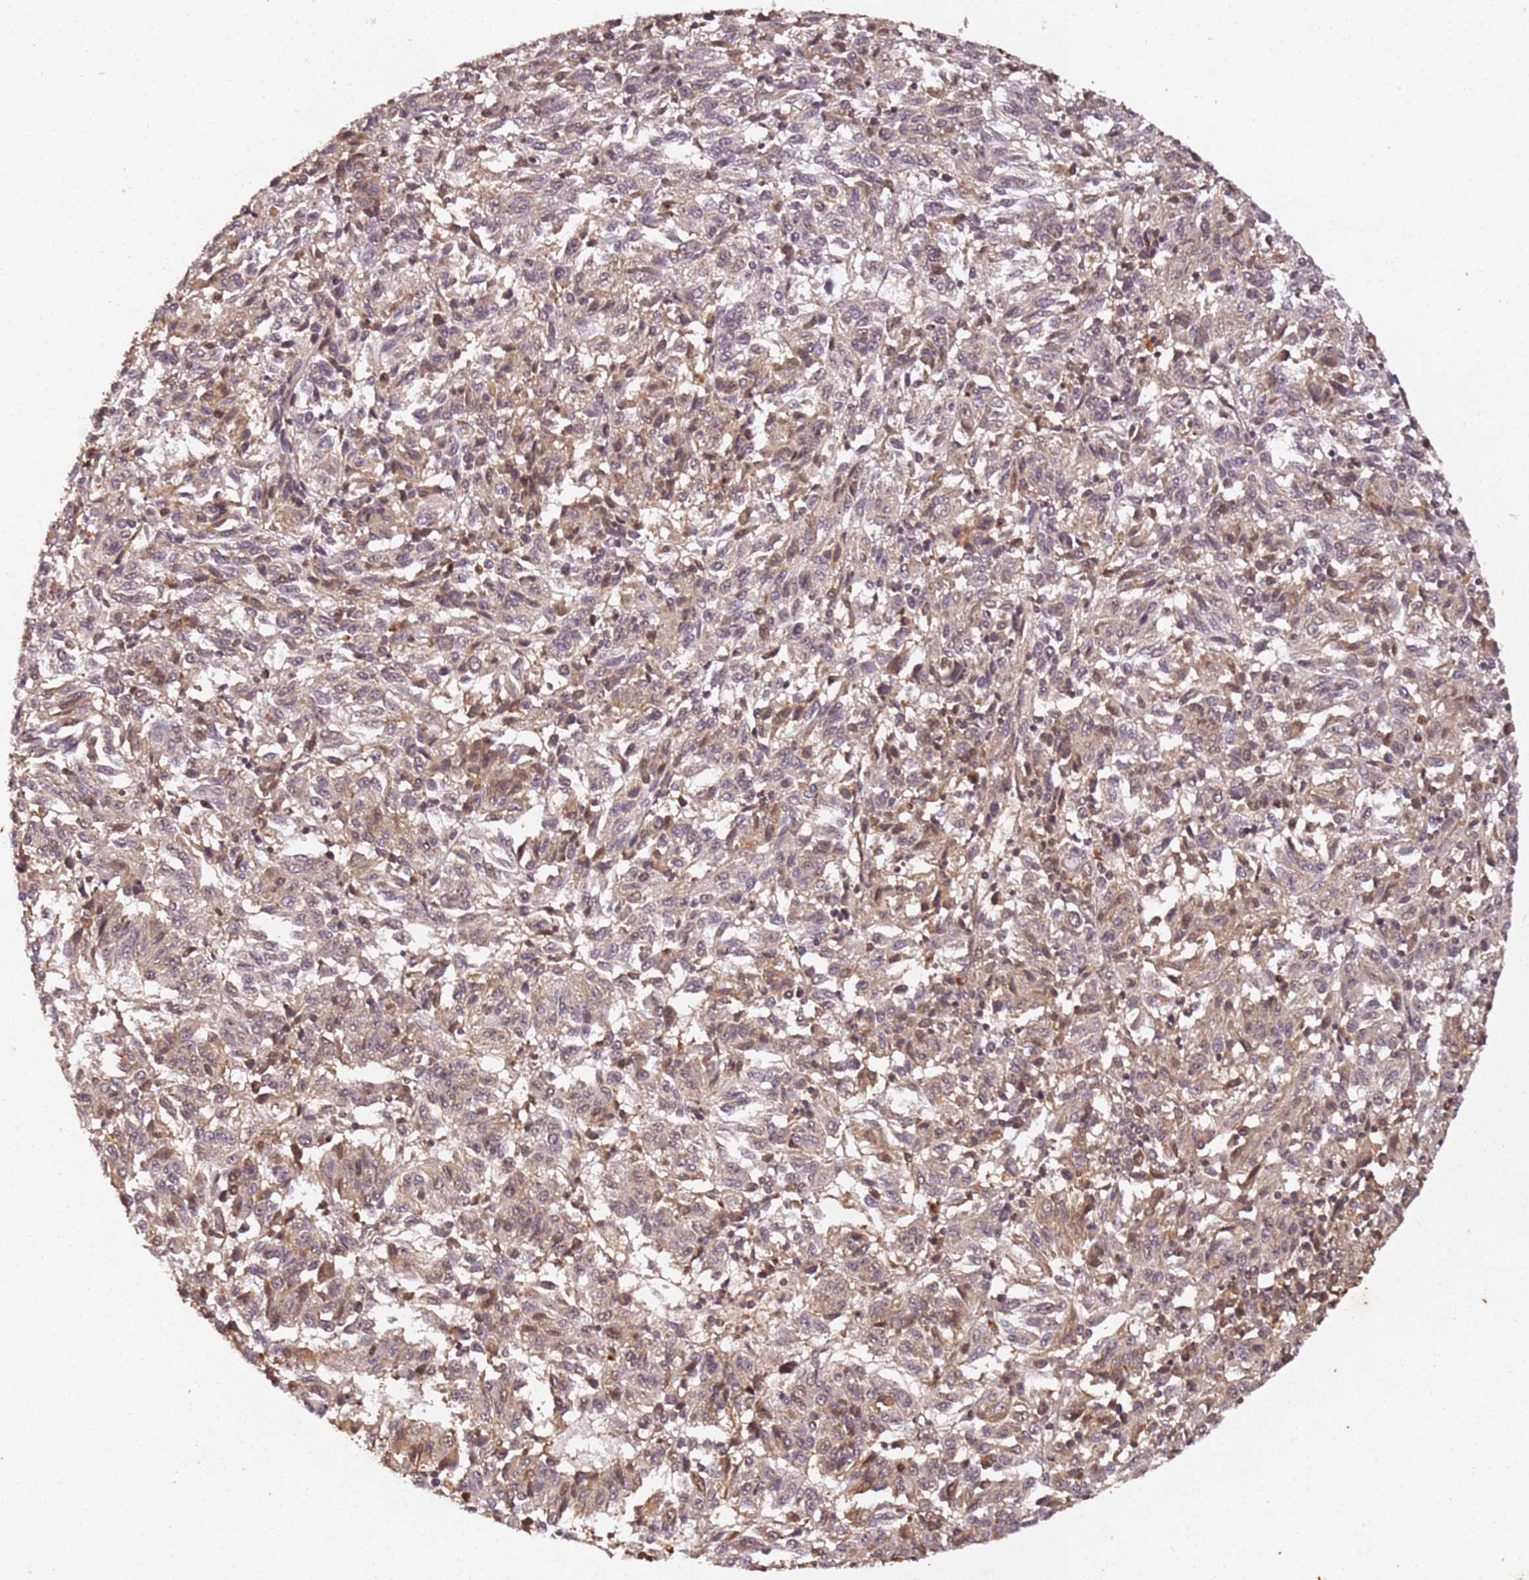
{"staining": {"intensity": "weak", "quantity": "25%-75%", "location": "nuclear"}, "tissue": "melanoma", "cell_type": "Tumor cells", "image_type": "cancer", "snomed": [{"axis": "morphology", "description": "Malignant melanoma, Metastatic site"}, {"axis": "topography", "description": "Lung"}], "caption": "Tumor cells exhibit low levels of weak nuclear positivity in about 25%-75% of cells in human malignant melanoma (metastatic site). (Brightfield microscopy of DAB IHC at high magnification).", "gene": "COL1A2", "patient": {"sex": "male", "age": 64}}